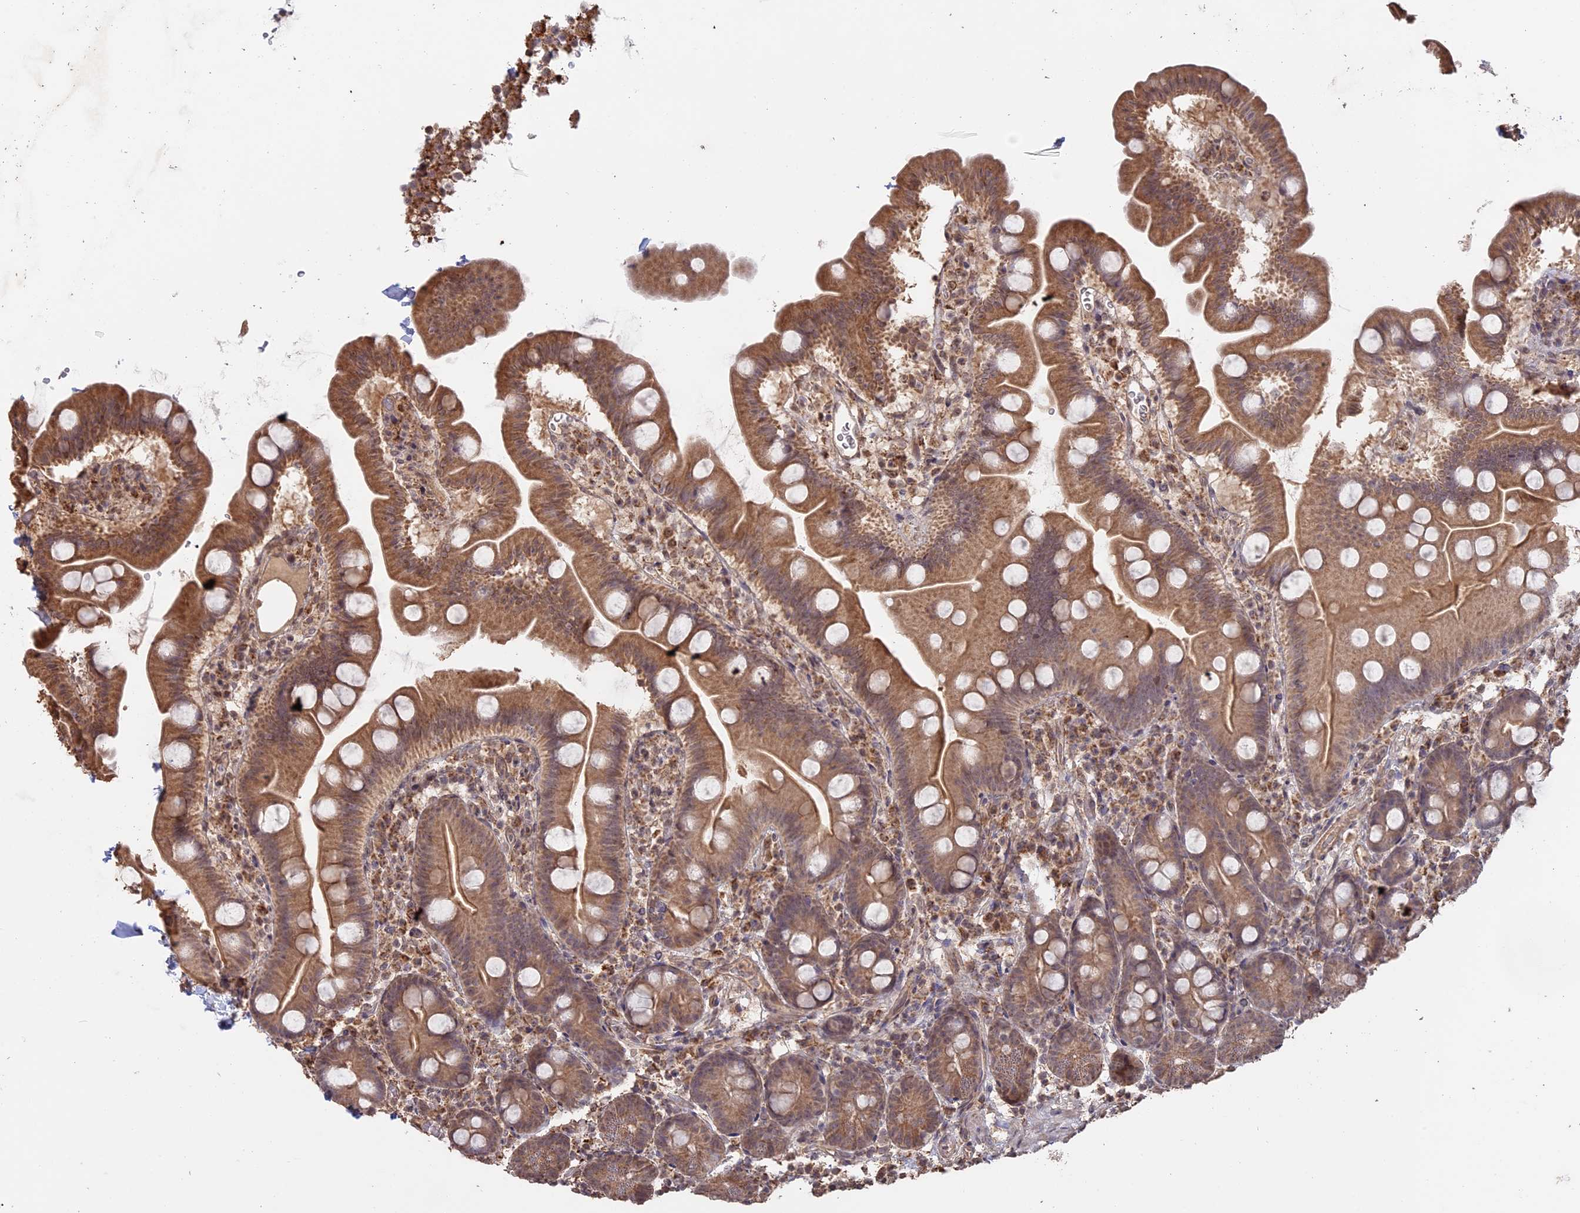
{"staining": {"intensity": "moderate", "quantity": ">75%", "location": "cytoplasmic/membranous"}, "tissue": "small intestine", "cell_type": "Glandular cells", "image_type": "normal", "snomed": [{"axis": "morphology", "description": "Normal tissue, NOS"}, {"axis": "topography", "description": "Small intestine"}], "caption": "Approximately >75% of glandular cells in unremarkable small intestine exhibit moderate cytoplasmic/membranous protein staining as visualized by brown immunohistochemical staining.", "gene": "FAM210B", "patient": {"sex": "female", "age": 68}}